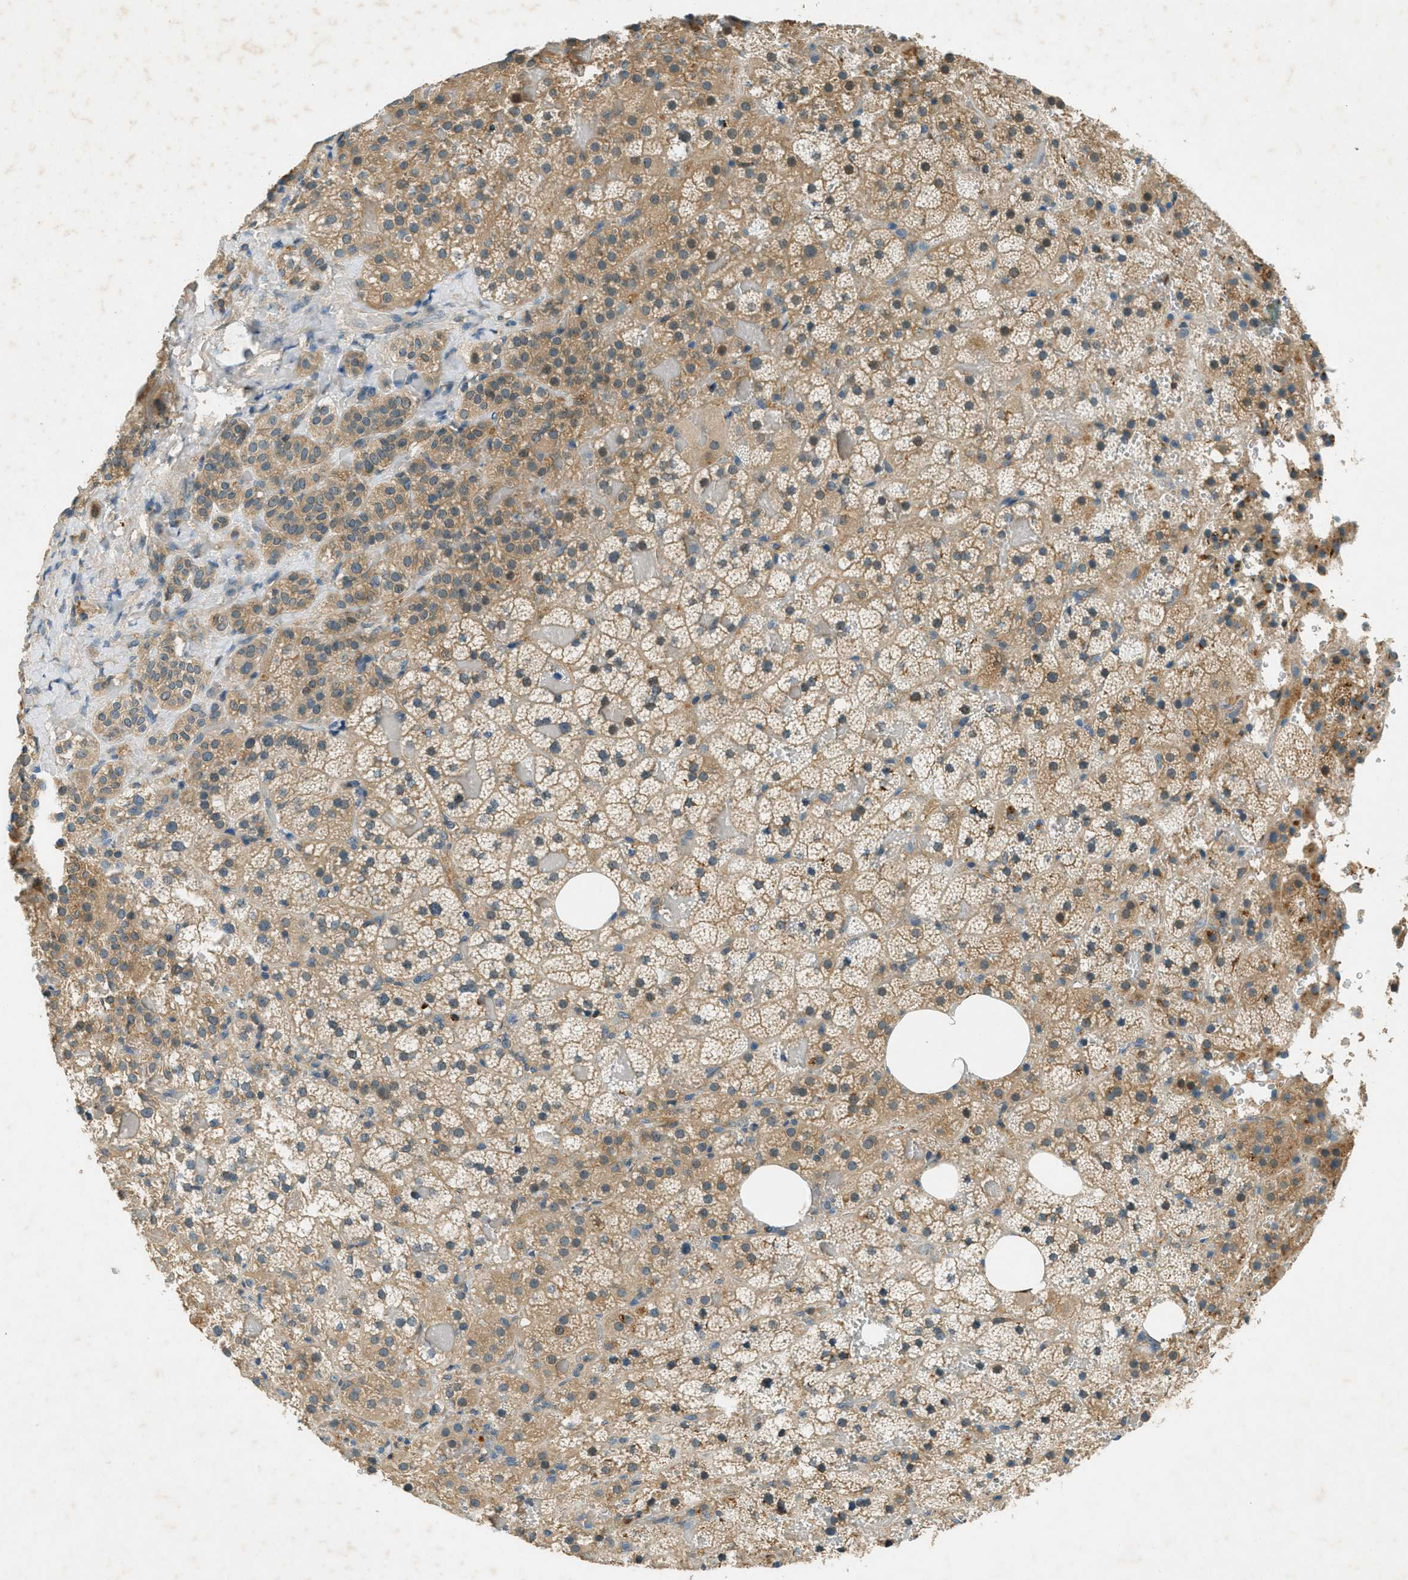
{"staining": {"intensity": "moderate", "quantity": ">75%", "location": "cytoplasmic/membranous"}, "tissue": "adrenal gland", "cell_type": "Glandular cells", "image_type": "normal", "snomed": [{"axis": "morphology", "description": "Normal tissue, NOS"}, {"axis": "topography", "description": "Adrenal gland"}], "caption": "A high-resolution photomicrograph shows immunohistochemistry staining of unremarkable adrenal gland, which displays moderate cytoplasmic/membranous staining in approximately >75% of glandular cells. The staining was performed using DAB to visualize the protein expression in brown, while the nuclei were stained in blue with hematoxylin (Magnification: 20x).", "gene": "NUDT4B", "patient": {"sex": "female", "age": 59}}